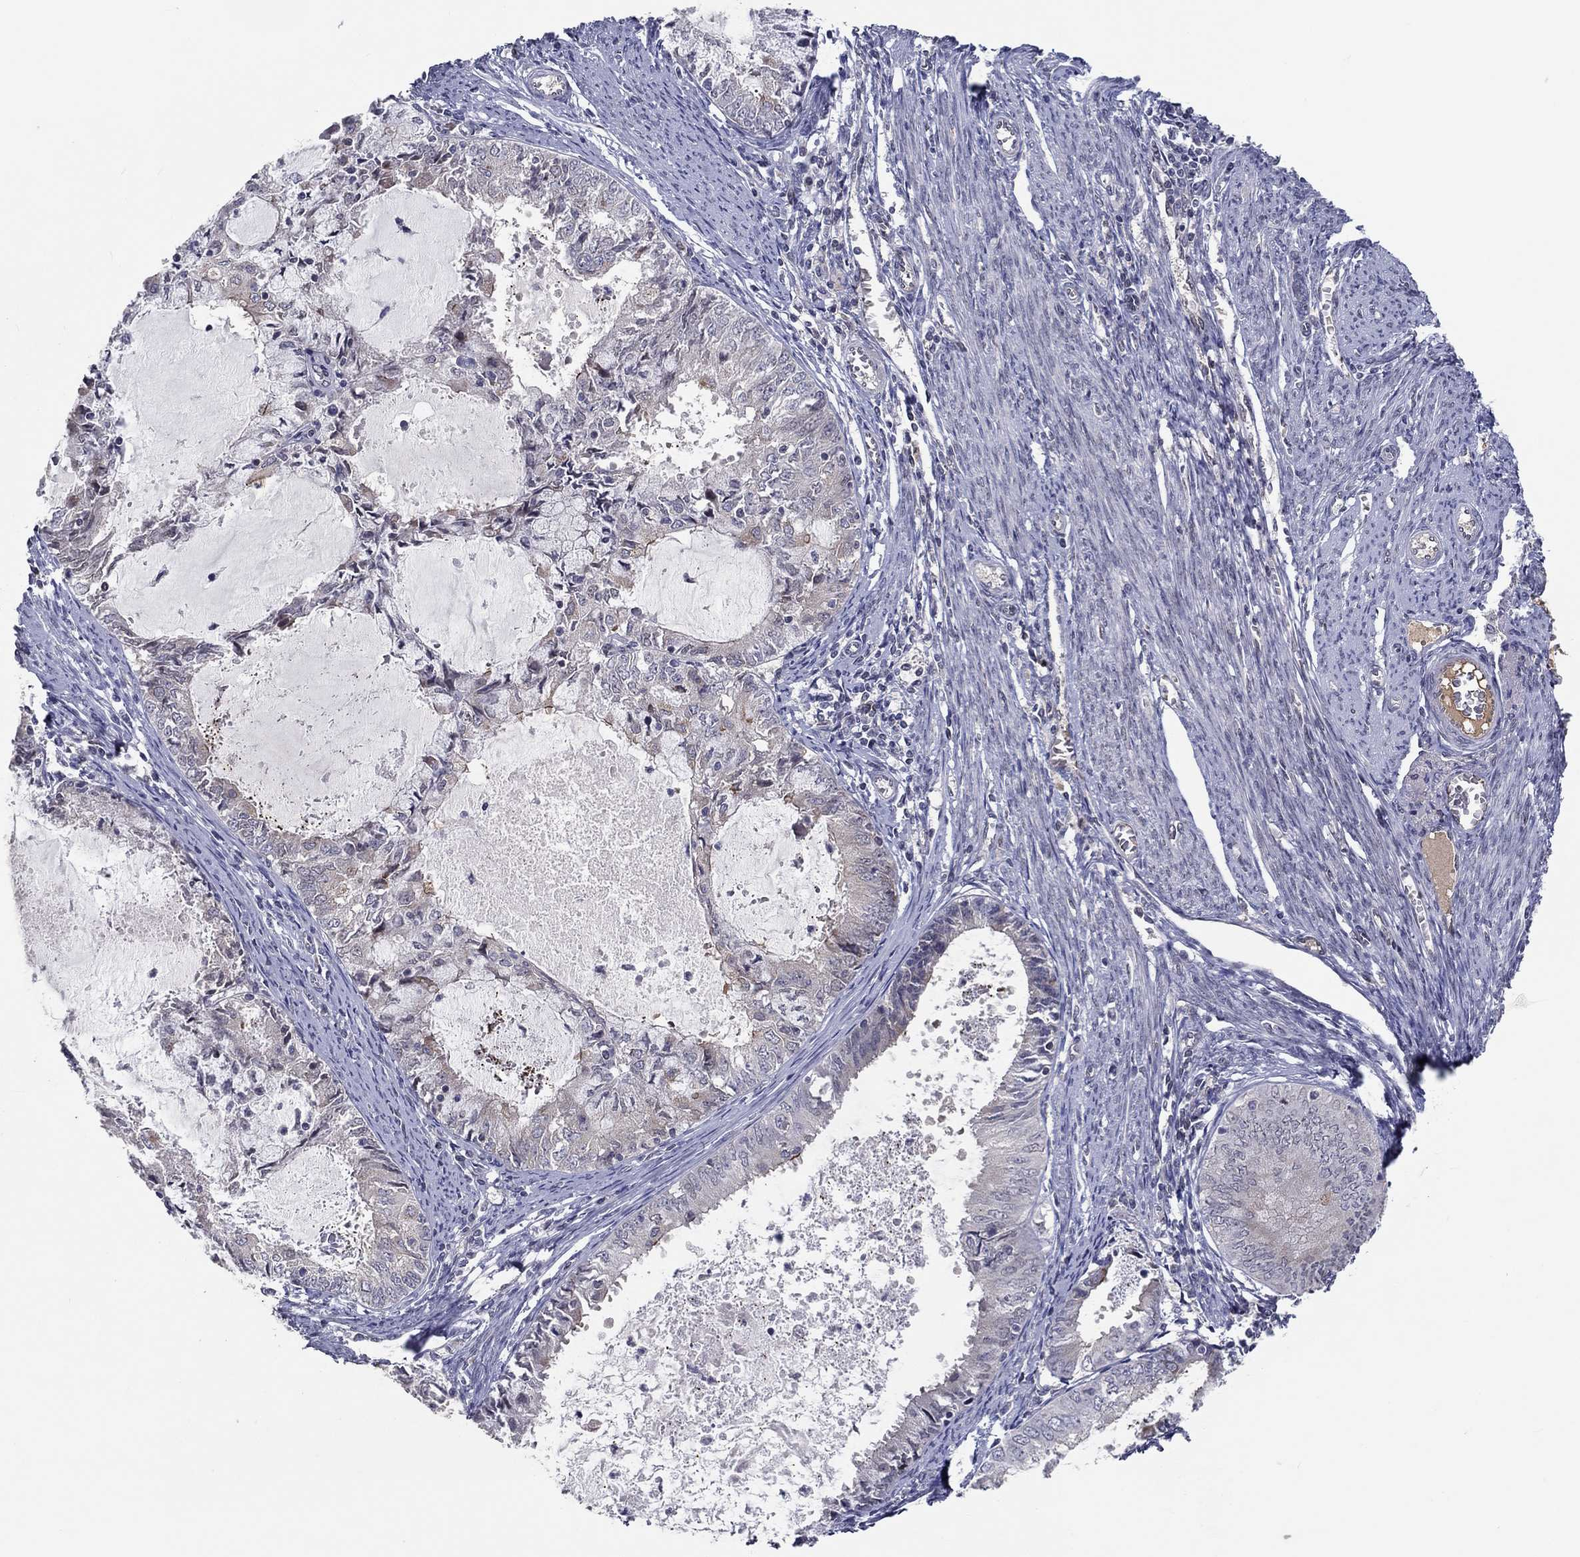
{"staining": {"intensity": "negative", "quantity": "none", "location": "none"}, "tissue": "endometrial cancer", "cell_type": "Tumor cells", "image_type": "cancer", "snomed": [{"axis": "morphology", "description": "Adenocarcinoma, NOS"}, {"axis": "topography", "description": "Endometrium"}], "caption": "Endometrial cancer stained for a protein using immunohistochemistry (IHC) demonstrates no expression tumor cells.", "gene": "CETN3", "patient": {"sex": "female", "age": 57}}